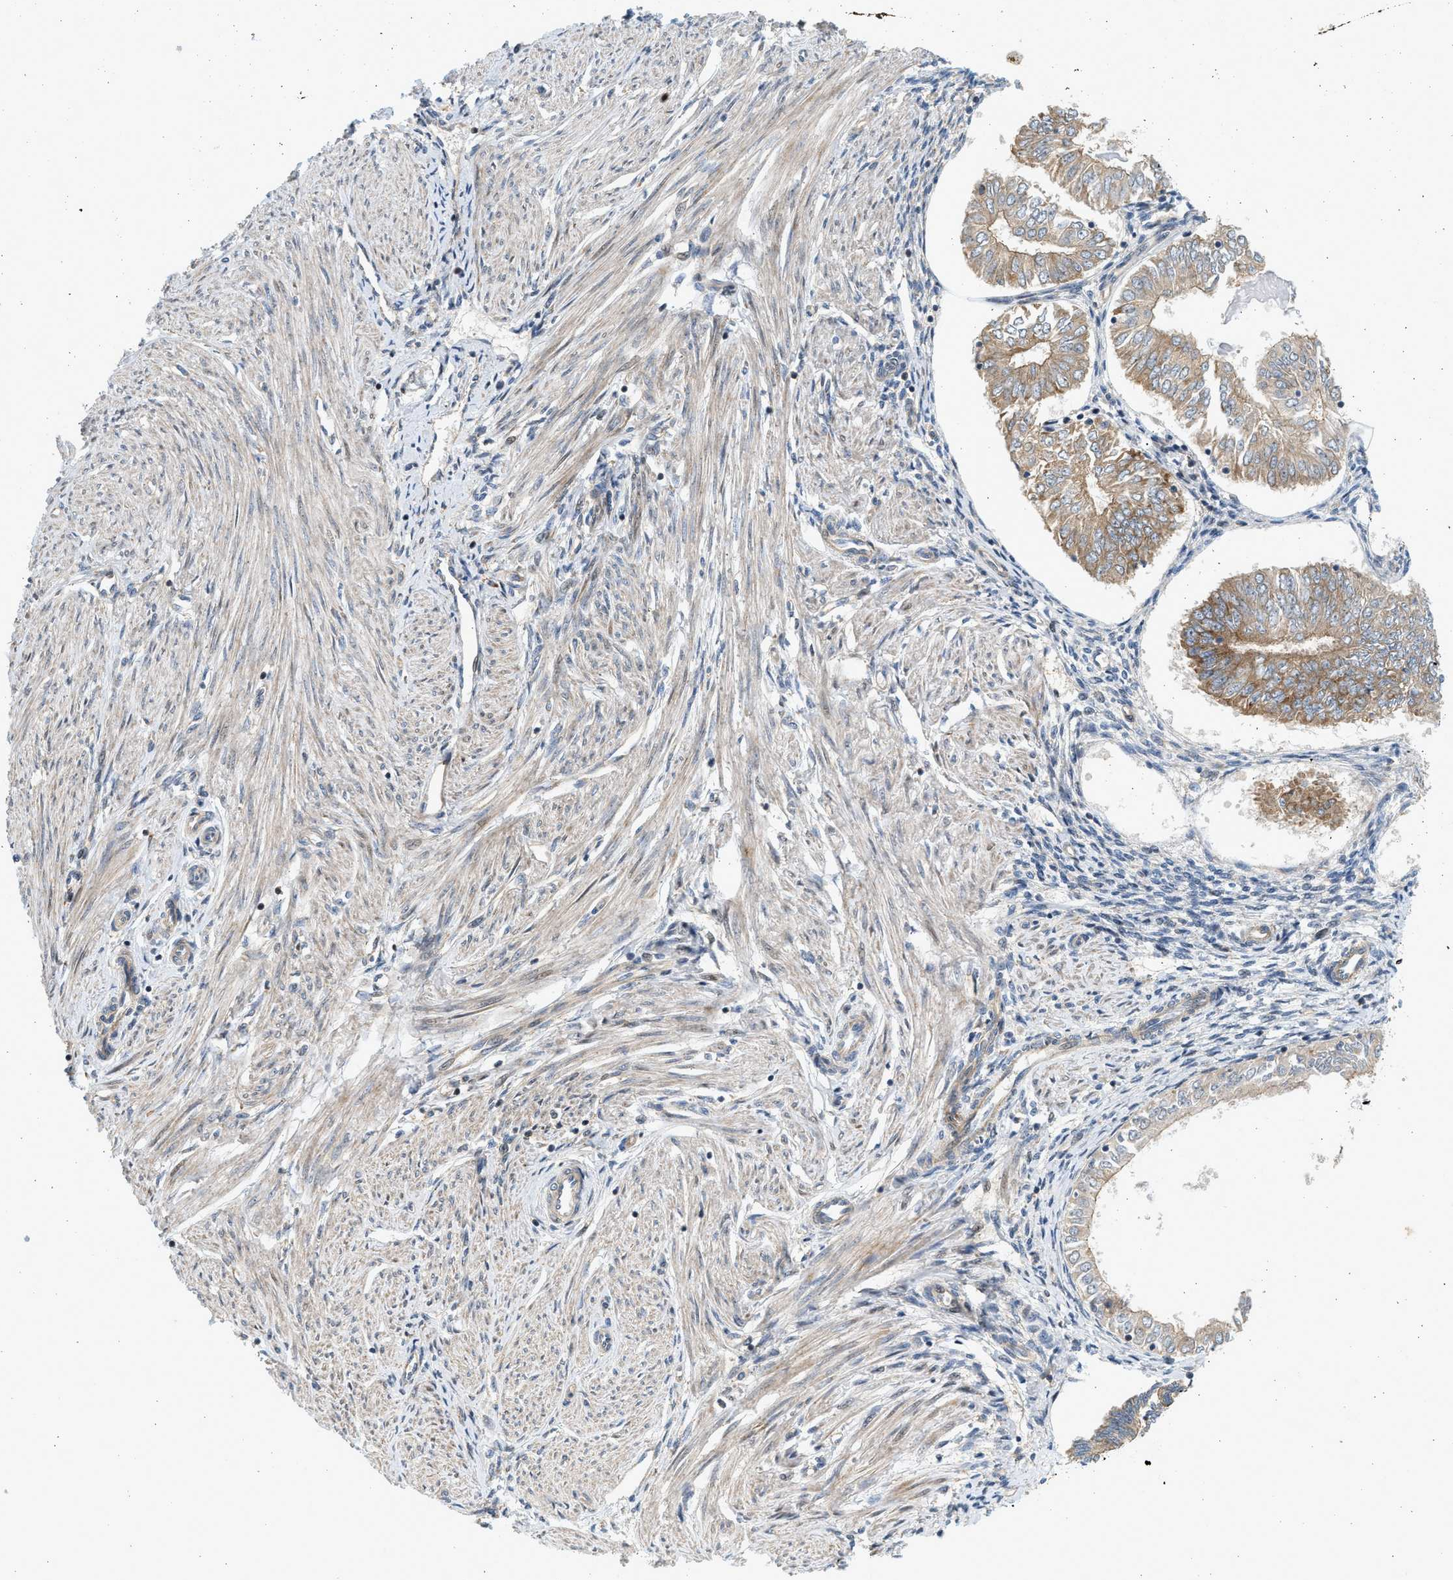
{"staining": {"intensity": "moderate", "quantity": ">75%", "location": "cytoplasmic/membranous"}, "tissue": "endometrial cancer", "cell_type": "Tumor cells", "image_type": "cancer", "snomed": [{"axis": "morphology", "description": "Adenocarcinoma, NOS"}, {"axis": "topography", "description": "Endometrium"}], "caption": "Immunohistochemical staining of human endometrial adenocarcinoma exhibits medium levels of moderate cytoplasmic/membranous protein positivity in approximately >75% of tumor cells.", "gene": "NRSN2", "patient": {"sex": "female", "age": 53}}